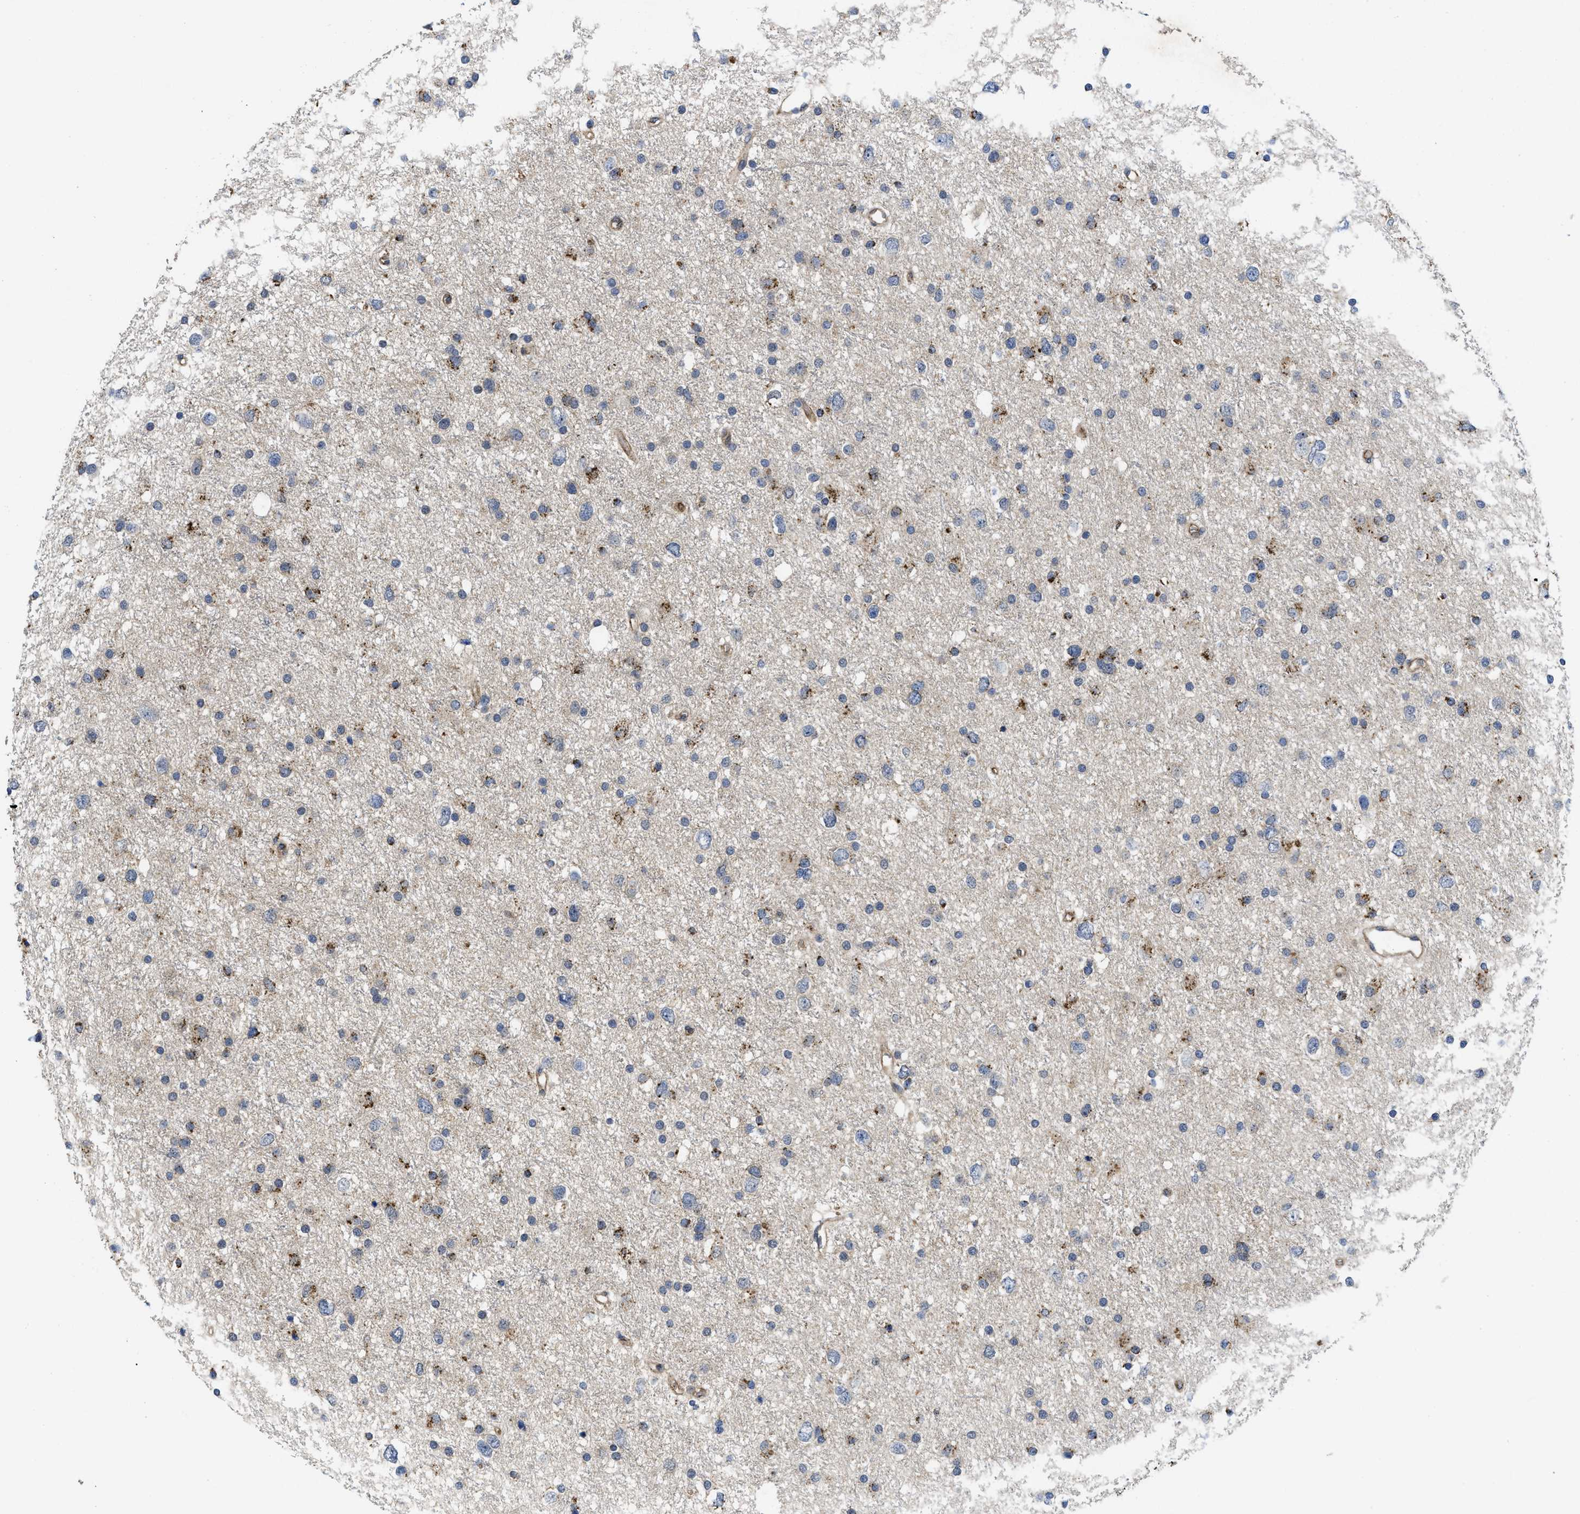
{"staining": {"intensity": "moderate", "quantity": "<25%", "location": "cytoplasmic/membranous"}, "tissue": "glioma", "cell_type": "Tumor cells", "image_type": "cancer", "snomed": [{"axis": "morphology", "description": "Glioma, malignant, Low grade"}, {"axis": "topography", "description": "Brain"}], "caption": "Moderate cytoplasmic/membranous expression is seen in about <25% of tumor cells in glioma.", "gene": "PKD2", "patient": {"sex": "female", "age": 37}}